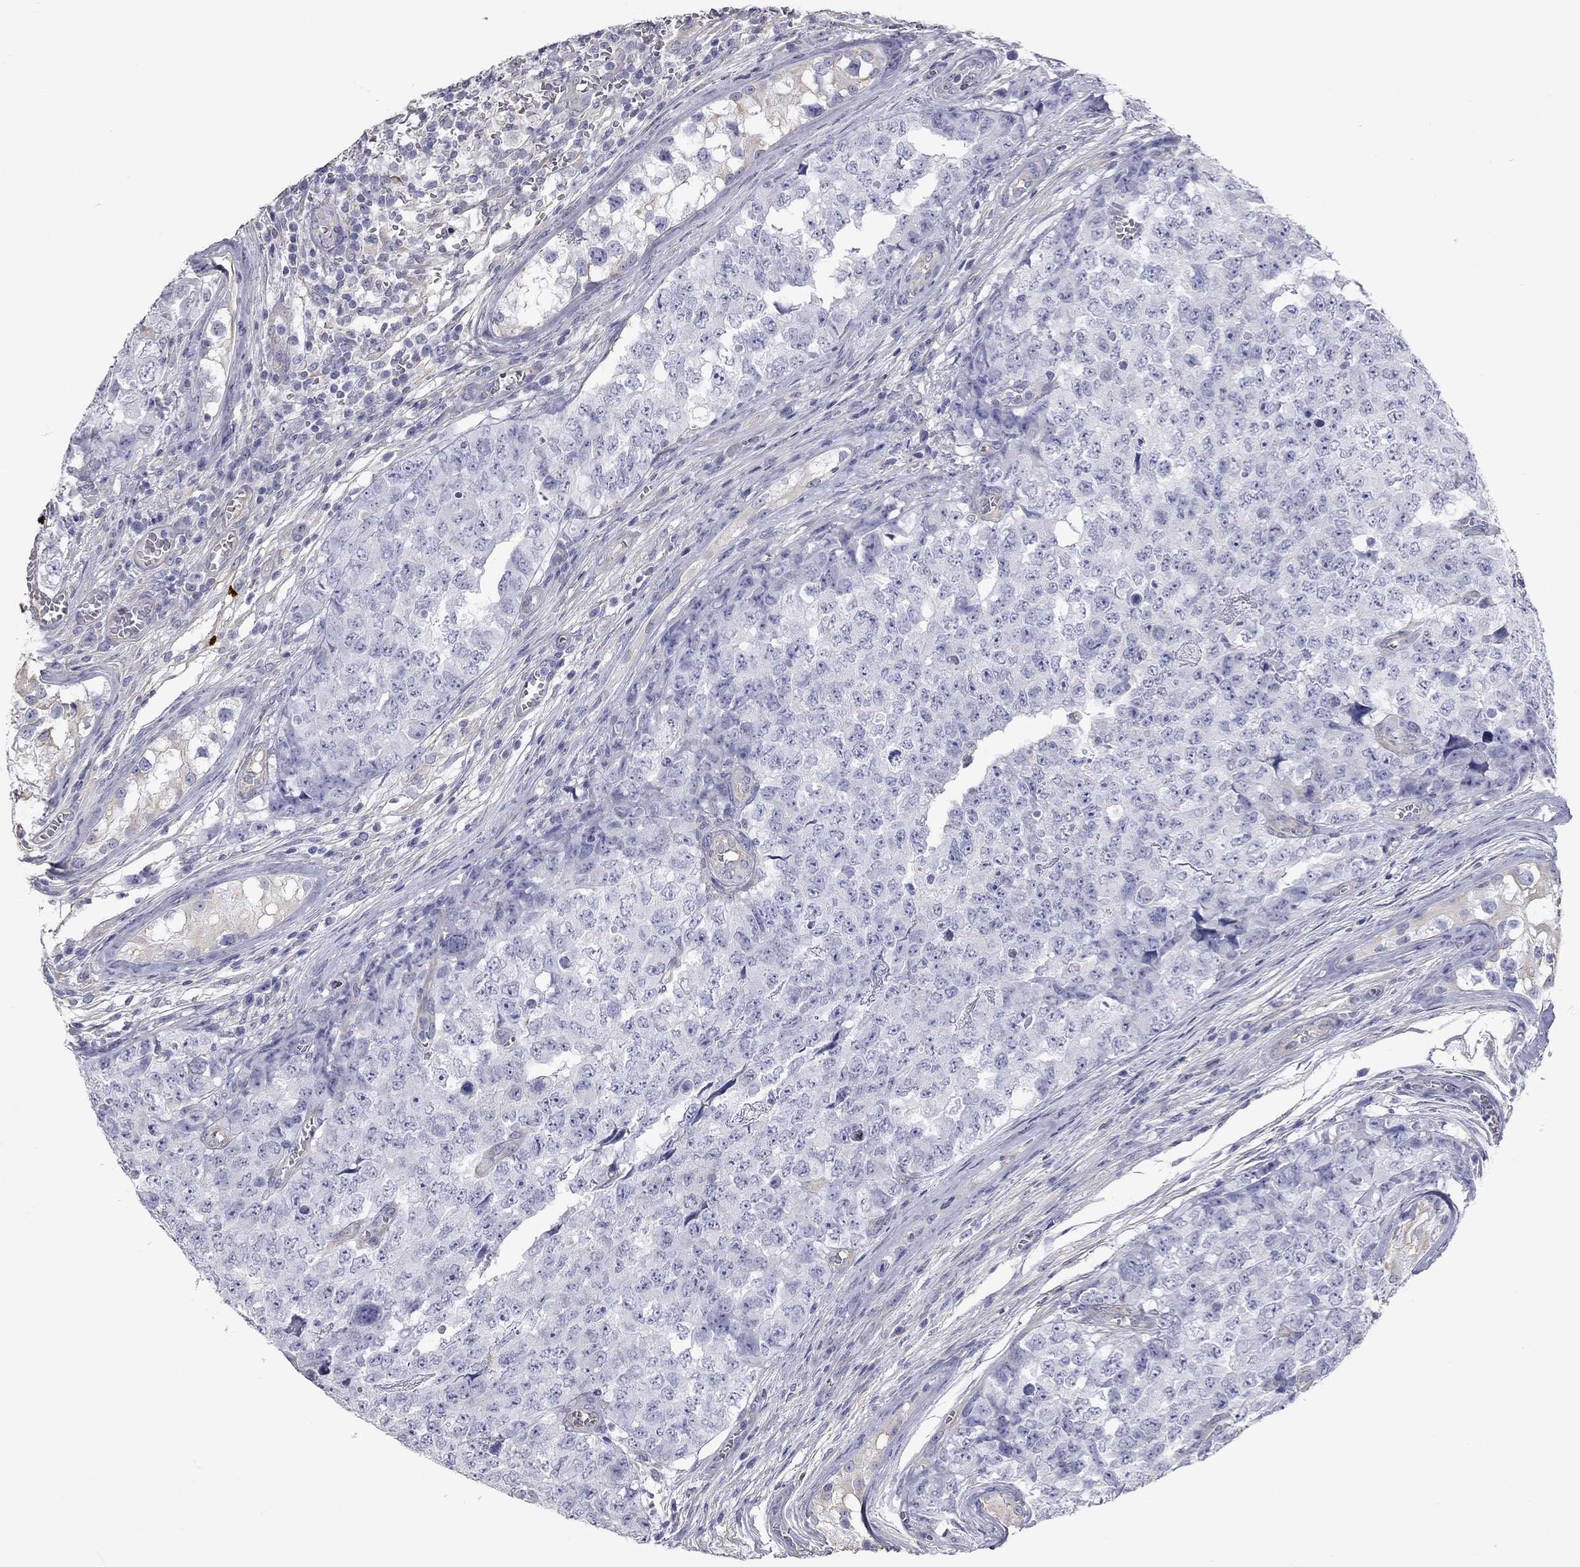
{"staining": {"intensity": "negative", "quantity": "none", "location": "none"}, "tissue": "testis cancer", "cell_type": "Tumor cells", "image_type": "cancer", "snomed": [{"axis": "morphology", "description": "Carcinoma, Embryonal, NOS"}, {"axis": "topography", "description": "Testis"}], "caption": "Human testis cancer stained for a protein using immunohistochemistry (IHC) displays no expression in tumor cells.", "gene": "C10orf90", "patient": {"sex": "male", "age": 23}}